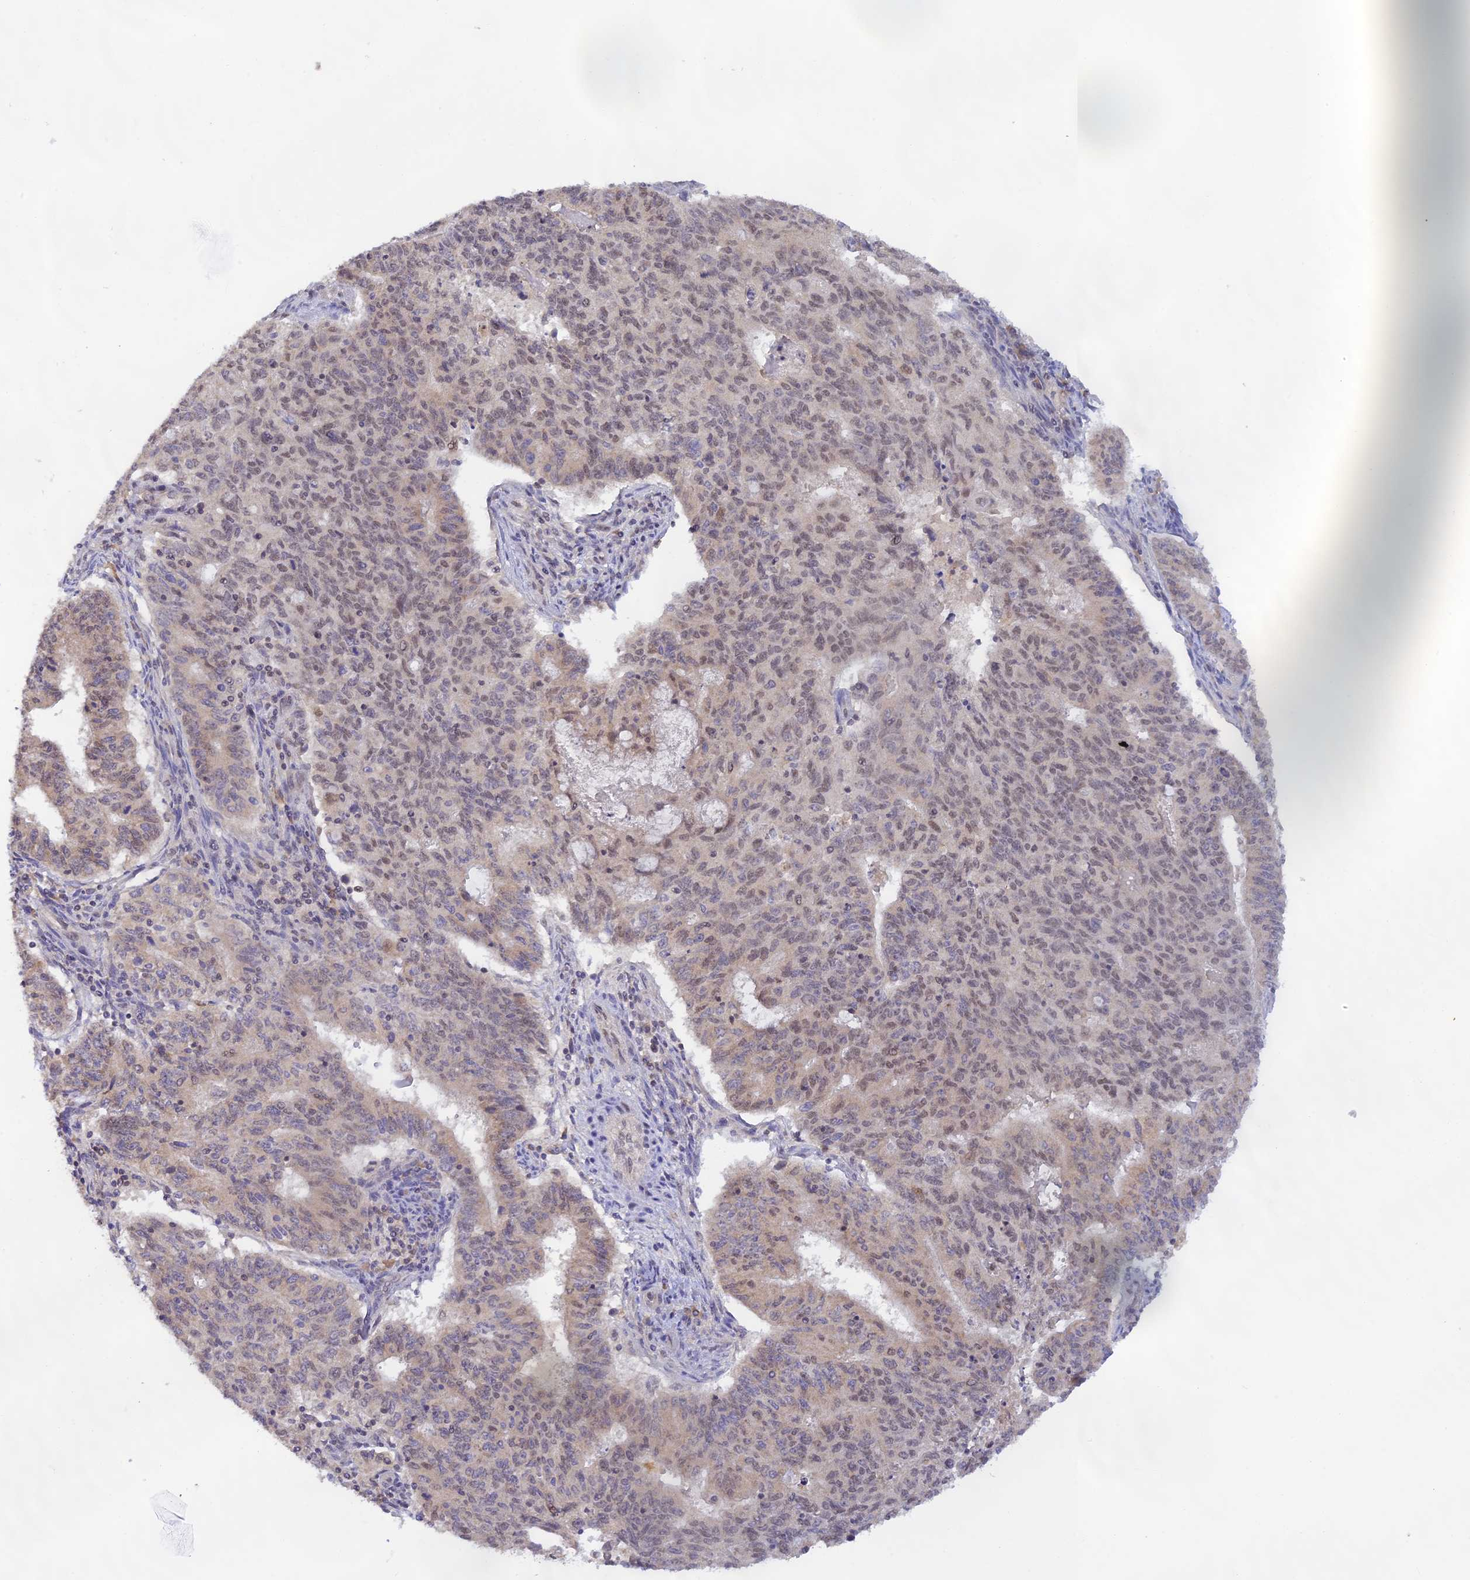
{"staining": {"intensity": "weak", "quantity": "<25%", "location": "nuclear"}, "tissue": "endometrial cancer", "cell_type": "Tumor cells", "image_type": "cancer", "snomed": [{"axis": "morphology", "description": "Adenocarcinoma, NOS"}, {"axis": "topography", "description": "Endometrium"}], "caption": "An image of human endometrial cancer is negative for staining in tumor cells.", "gene": "PEX16", "patient": {"sex": "female", "age": 59}}